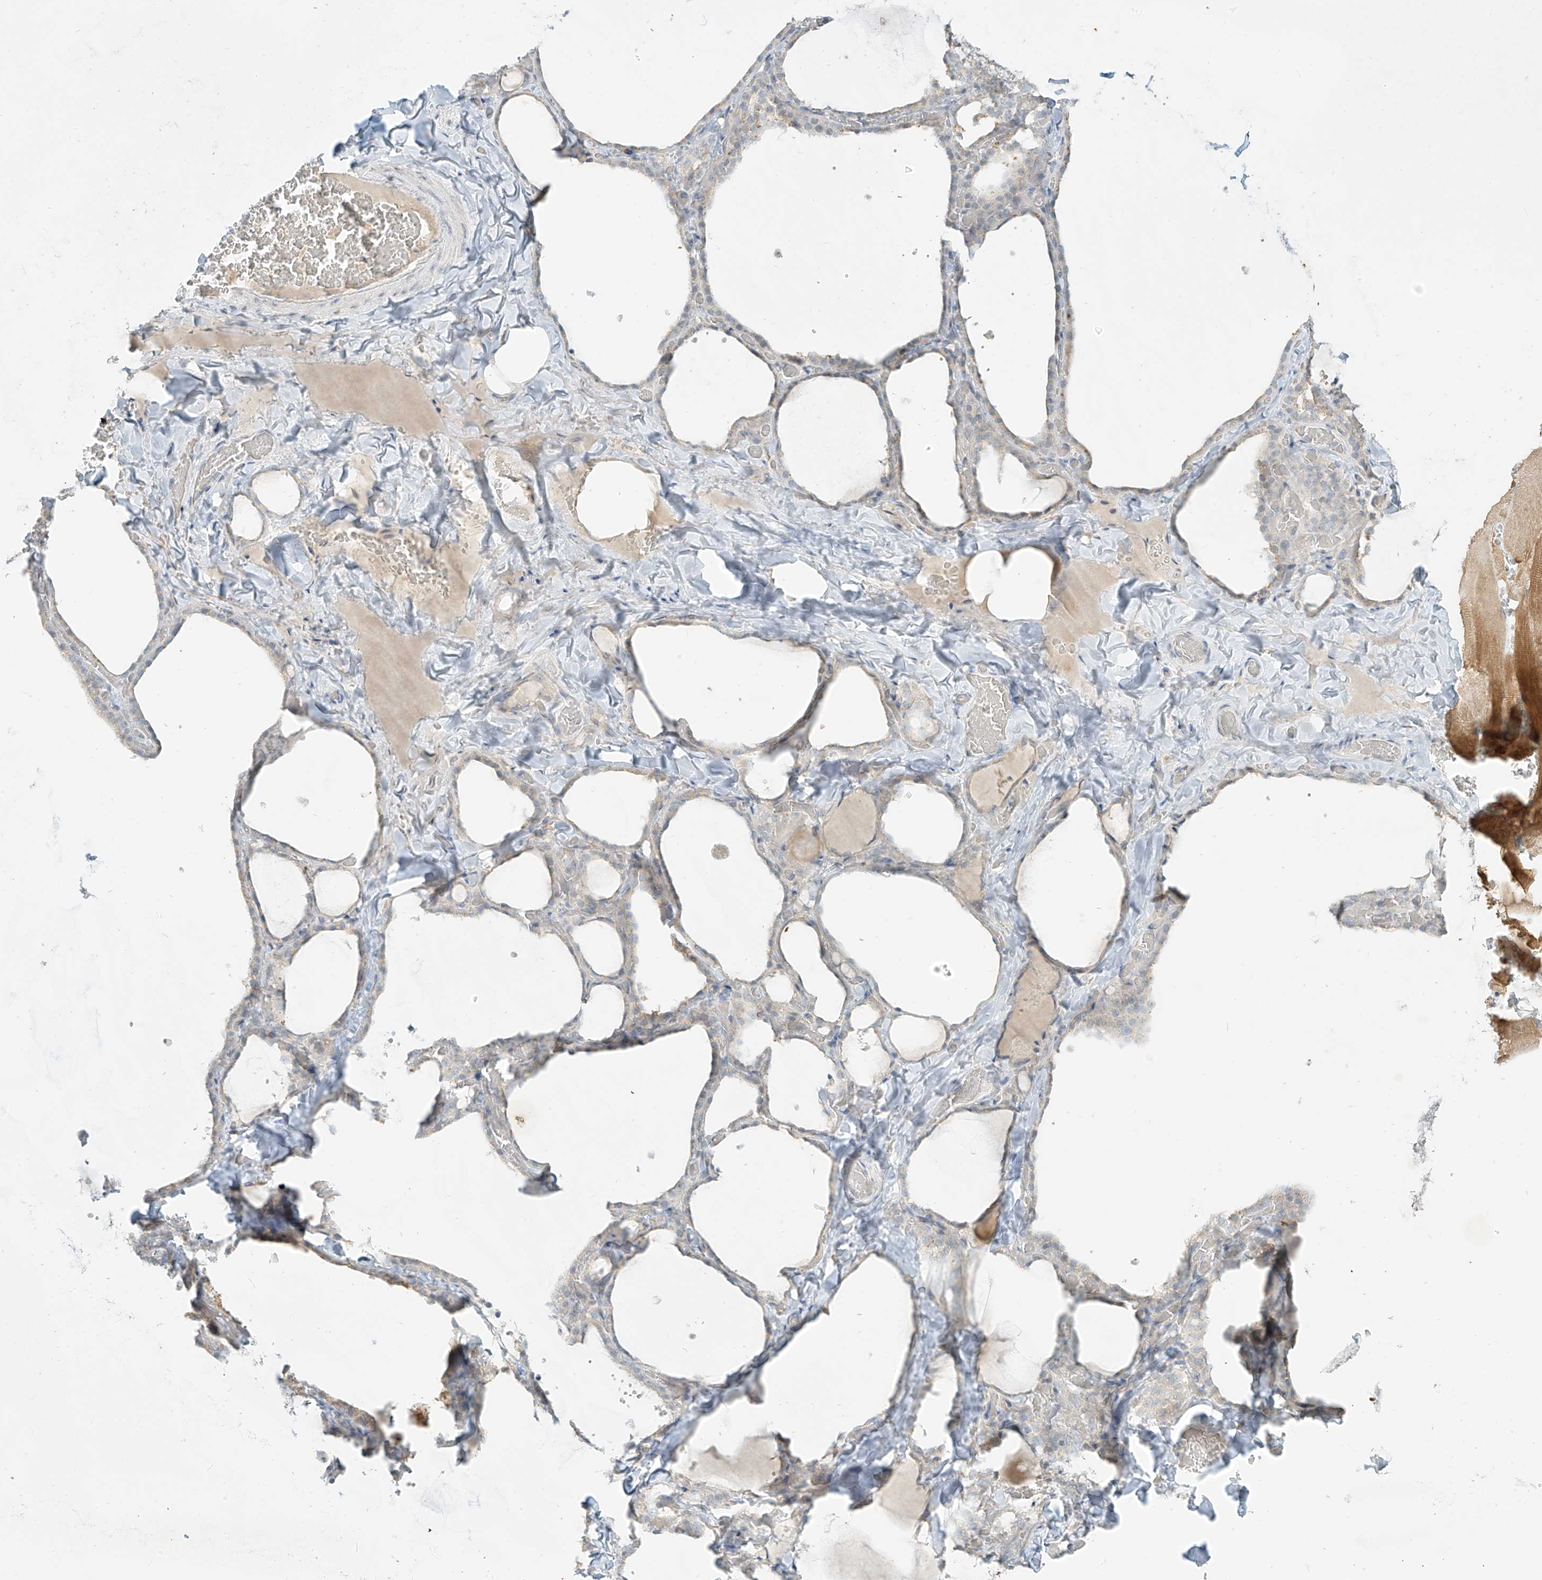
{"staining": {"intensity": "negative", "quantity": "none", "location": "none"}, "tissue": "thyroid gland", "cell_type": "Glandular cells", "image_type": "normal", "snomed": [{"axis": "morphology", "description": "Normal tissue, NOS"}, {"axis": "topography", "description": "Thyroid gland"}], "caption": "IHC of normal thyroid gland demonstrates no staining in glandular cells. The staining was performed using DAB (3,3'-diaminobenzidine) to visualize the protein expression in brown, while the nuclei were stained in blue with hematoxylin (Magnification: 20x).", "gene": "C2orf42", "patient": {"sex": "female", "age": 22}}